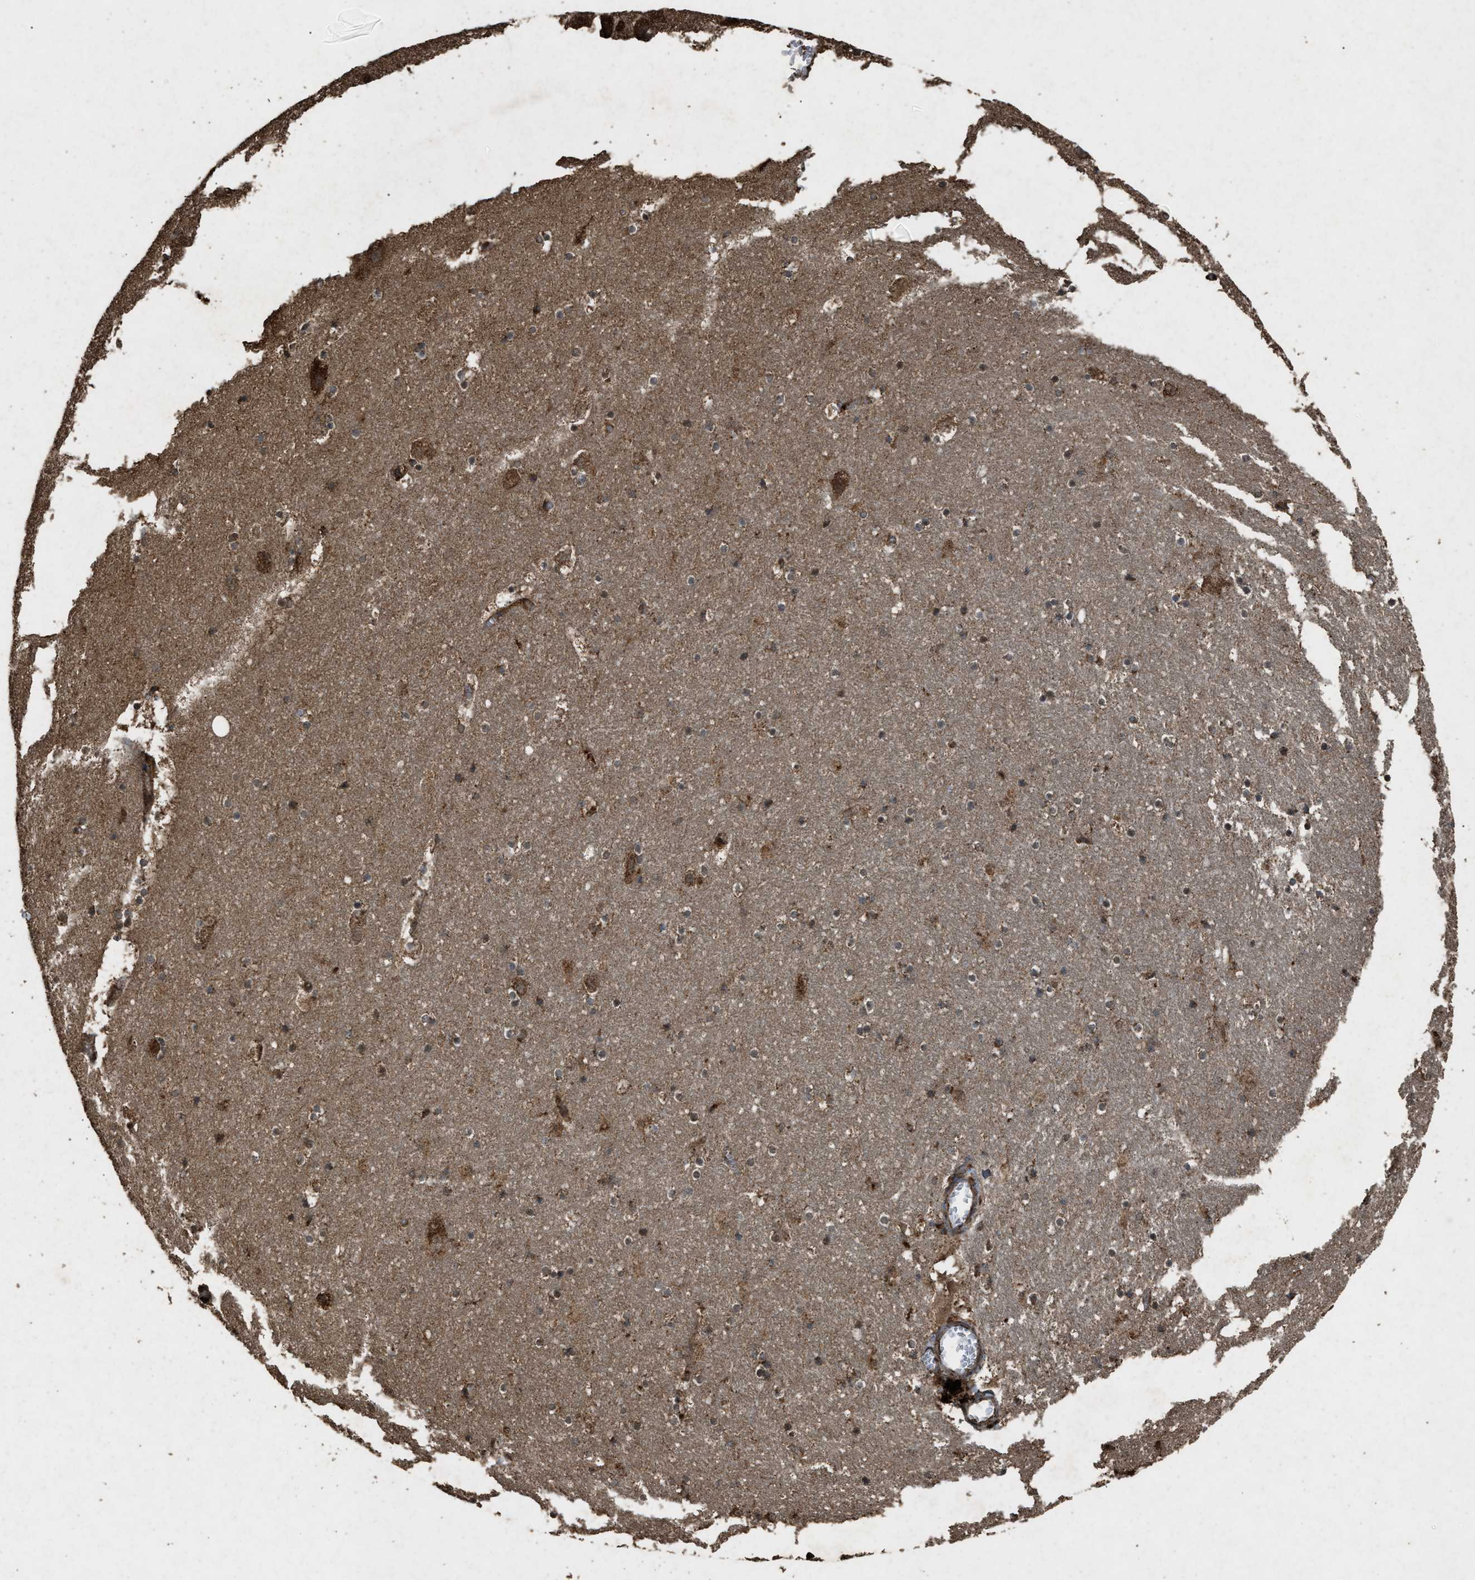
{"staining": {"intensity": "strong", "quantity": "<25%", "location": "cytoplasmic/membranous"}, "tissue": "hippocampus", "cell_type": "Glial cells", "image_type": "normal", "snomed": [{"axis": "morphology", "description": "Normal tissue, NOS"}, {"axis": "topography", "description": "Hippocampus"}], "caption": "Brown immunohistochemical staining in benign human hippocampus exhibits strong cytoplasmic/membranous expression in about <25% of glial cells. (DAB IHC with brightfield microscopy, high magnification).", "gene": "OAS1", "patient": {"sex": "male", "age": 45}}